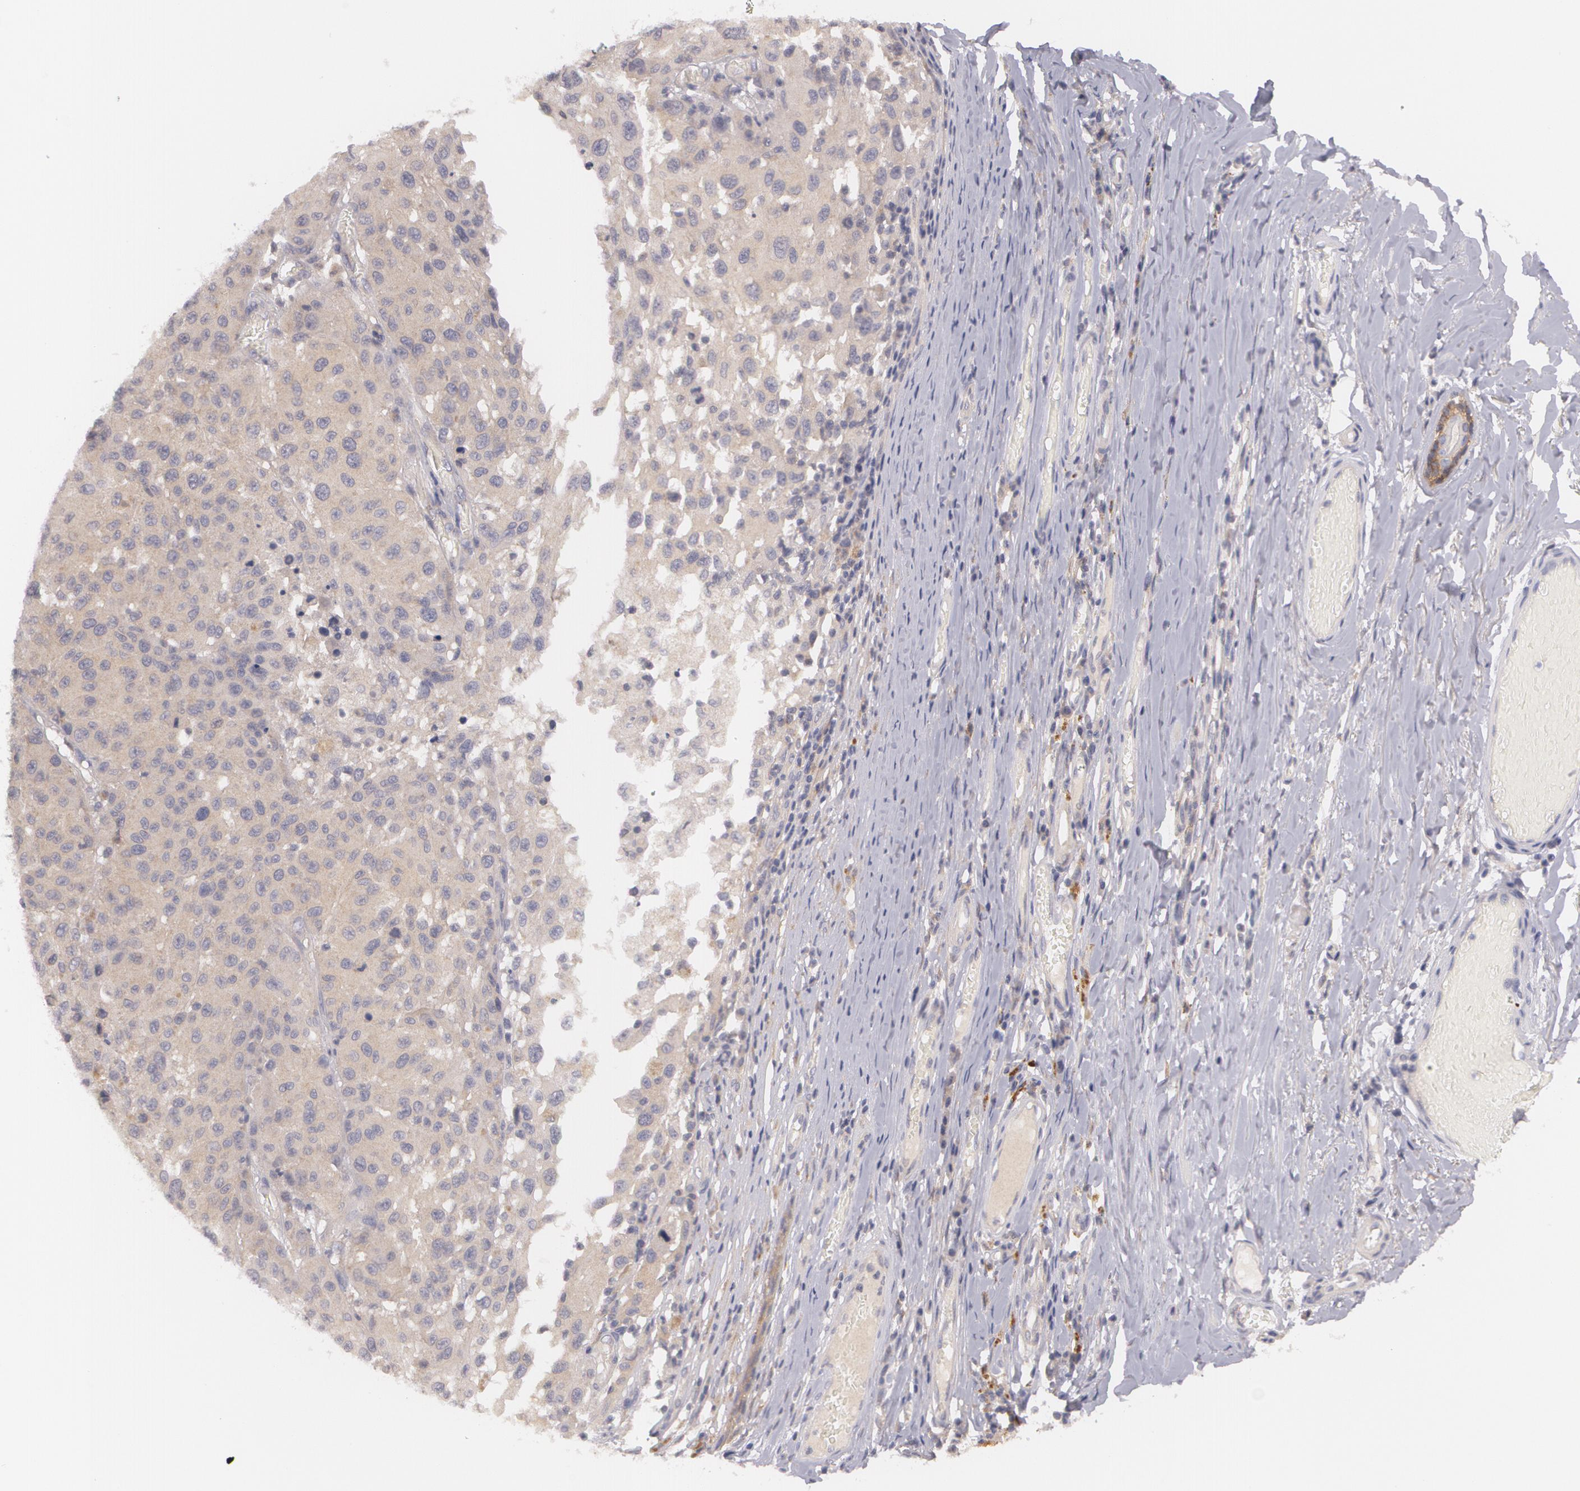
{"staining": {"intensity": "weak", "quantity": ">75%", "location": "cytoplasmic/membranous"}, "tissue": "melanoma", "cell_type": "Tumor cells", "image_type": "cancer", "snomed": [{"axis": "morphology", "description": "Malignant melanoma, NOS"}, {"axis": "topography", "description": "Skin"}], "caption": "A brown stain highlights weak cytoplasmic/membranous staining of a protein in human melanoma tumor cells.", "gene": "CASK", "patient": {"sex": "female", "age": 77}}